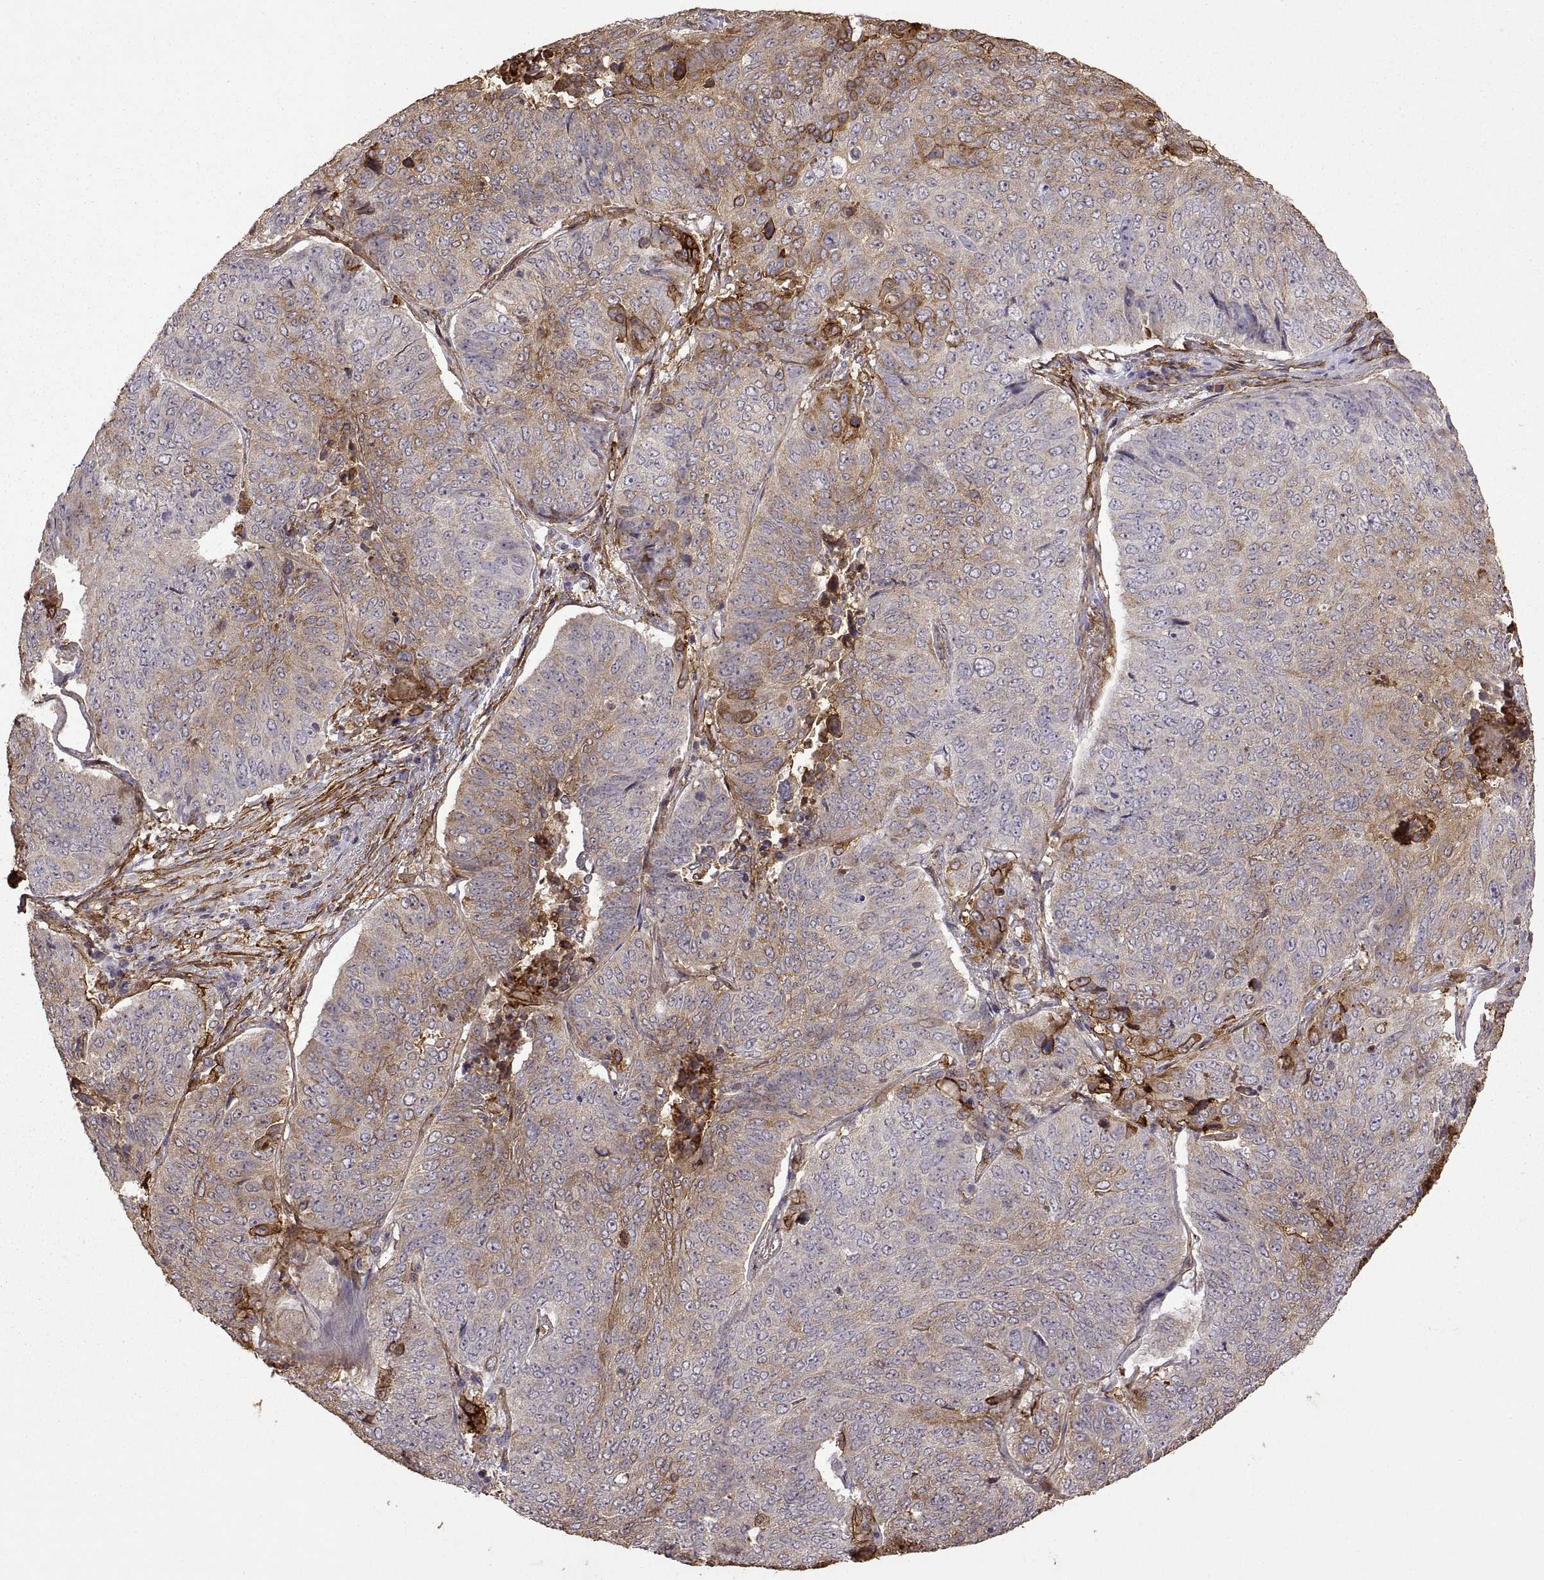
{"staining": {"intensity": "weak", "quantity": "25%-75%", "location": "cytoplasmic/membranous"}, "tissue": "lung cancer", "cell_type": "Tumor cells", "image_type": "cancer", "snomed": [{"axis": "morphology", "description": "Normal tissue, NOS"}, {"axis": "morphology", "description": "Squamous cell carcinoma, NOS"}, {"axis": "topography", "description": "Bronchus"}, {"axis": "topography", "description": "Lung"}], "caption": "This is a photomicrograph of immunohistochemistry staining of lung squamous cell carcinoma, which shows weak positivity in the cytoplasmic/membranous of tumor cells.", "gene": "S100A10", "patient": {"sex": "male", "age": 64}}